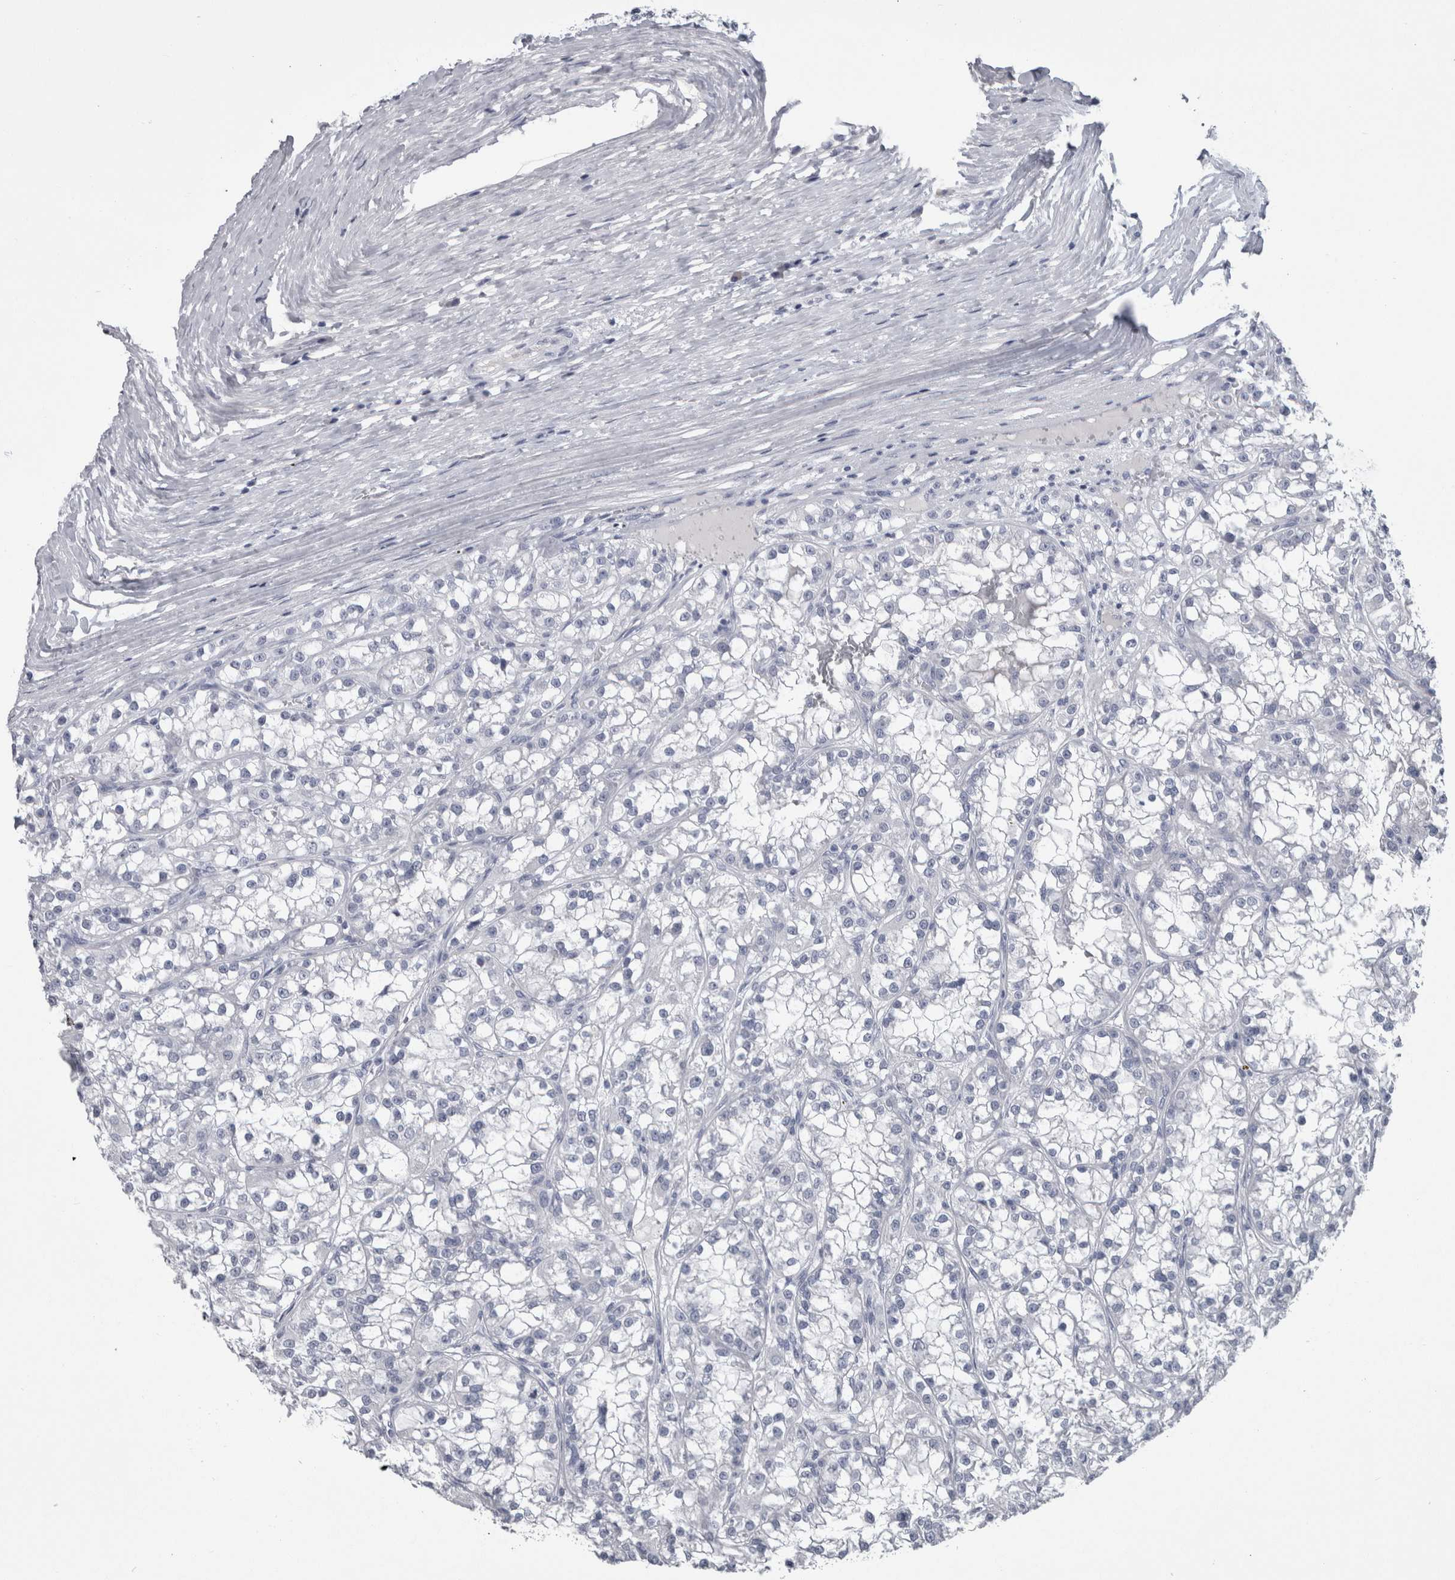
{"staining": {"intensity": "negative", "quantity": "none", "location": "none"}, "tissue": "renal cancer", "cell_type": "Tumor cells", "image_type": "cancer", "snomed": [{"axis": "morphology", "description": "Adenocarcinoma, NOS"}, {"axis": "topography", "description": "Kidney"}], "caption": "The image exhibits no significant positivity in tumor cells of renal cancer.", "gene": "PAX5", "patient": {"sex": "female", "age": 52}}